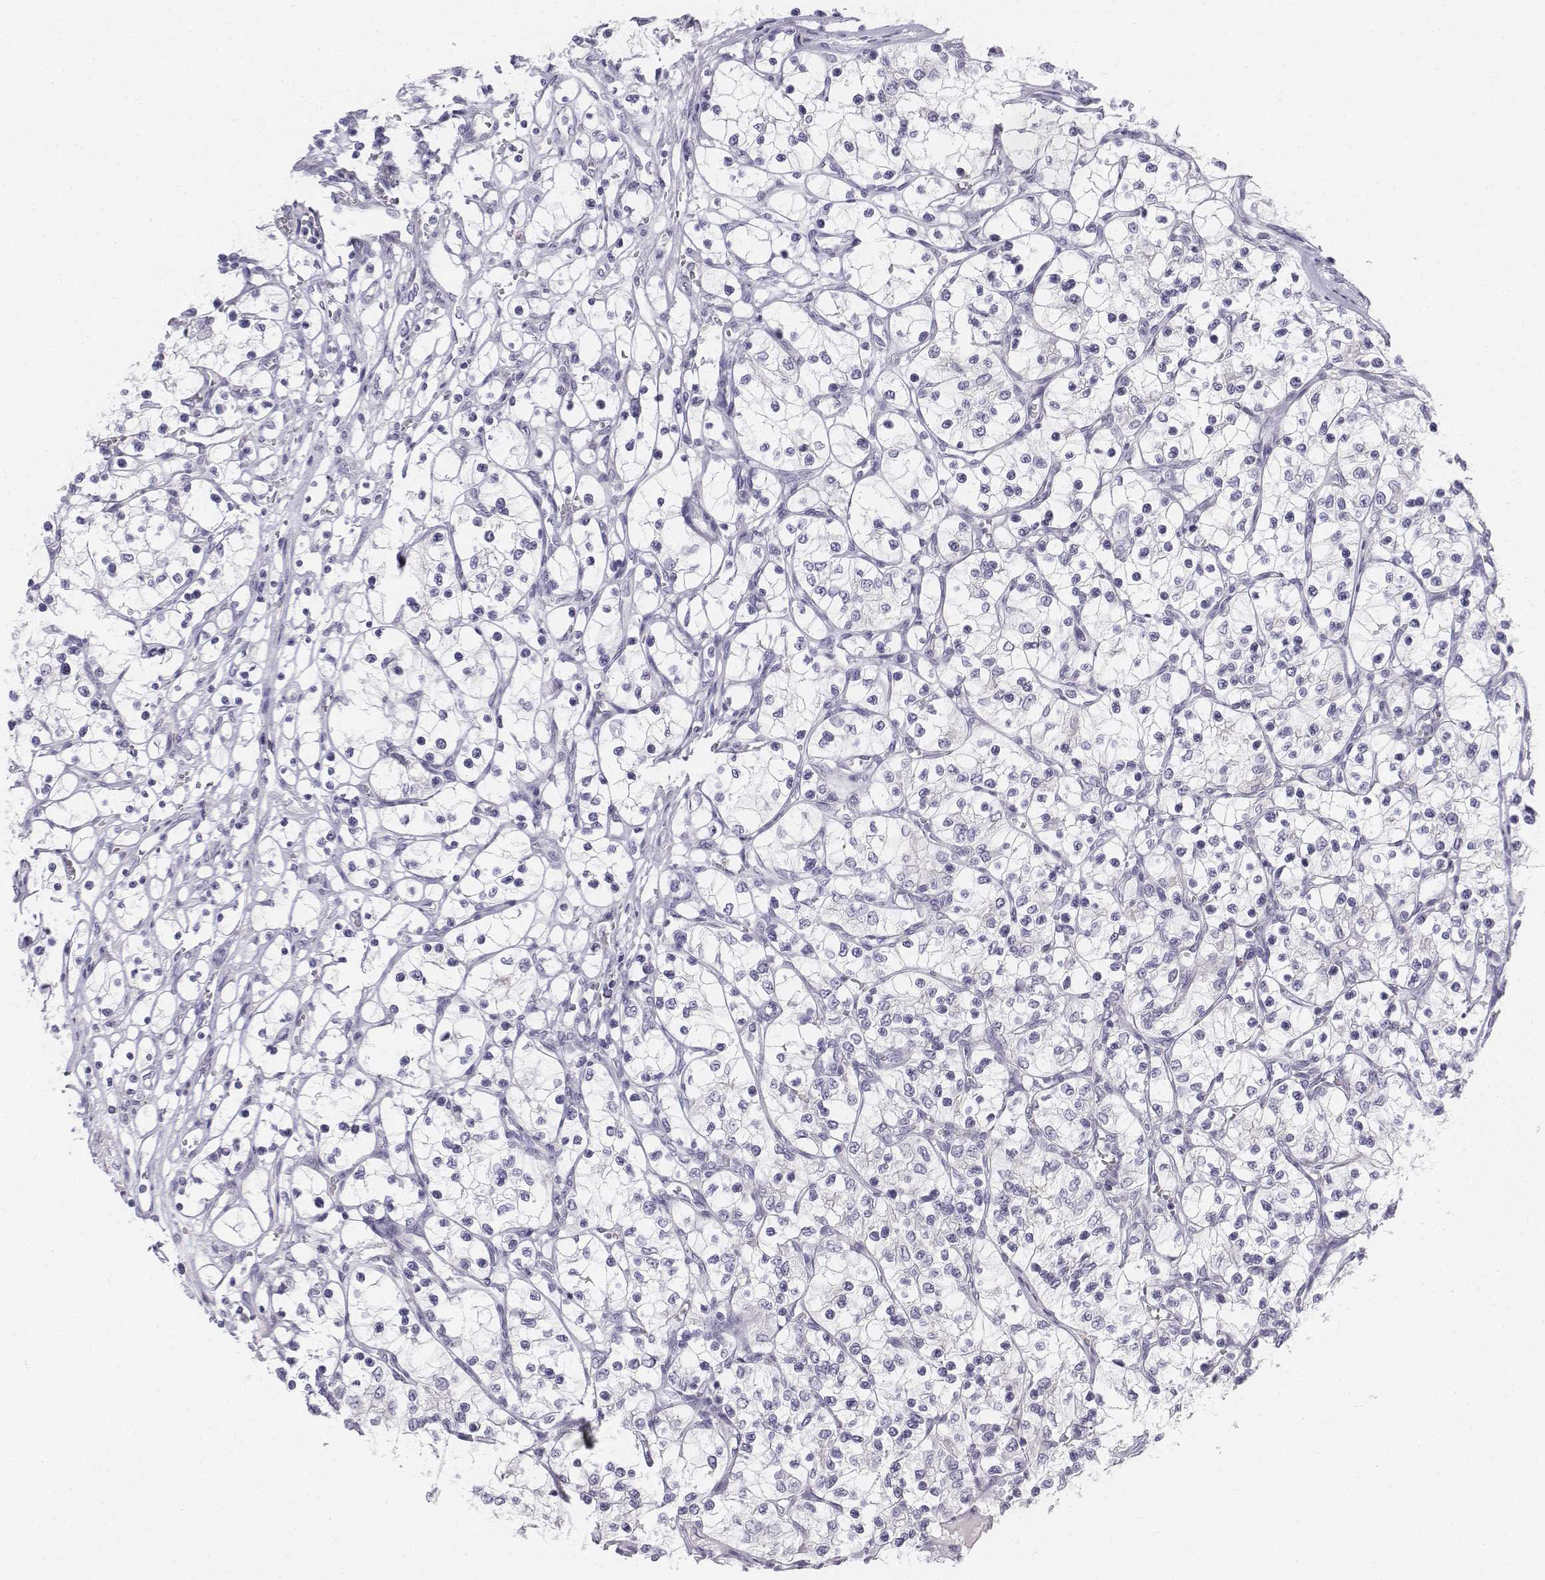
{"staining": {"intensity": "negative", "quantity": "none", "location": "none"}, "tissue": "renal cancer", "cell_type": "Tumor cells", "image_type": "cancer", "snomed": [{"axis": "morphology", "description": "Adenocarcinoma, NOS"}, {"axis": "topography", "description": "Kidney"}], "caption": "Tumor cells show no significant staining in renal cancer.", "gene": "TH", "patient": {"sex": "female", "age": 69}}